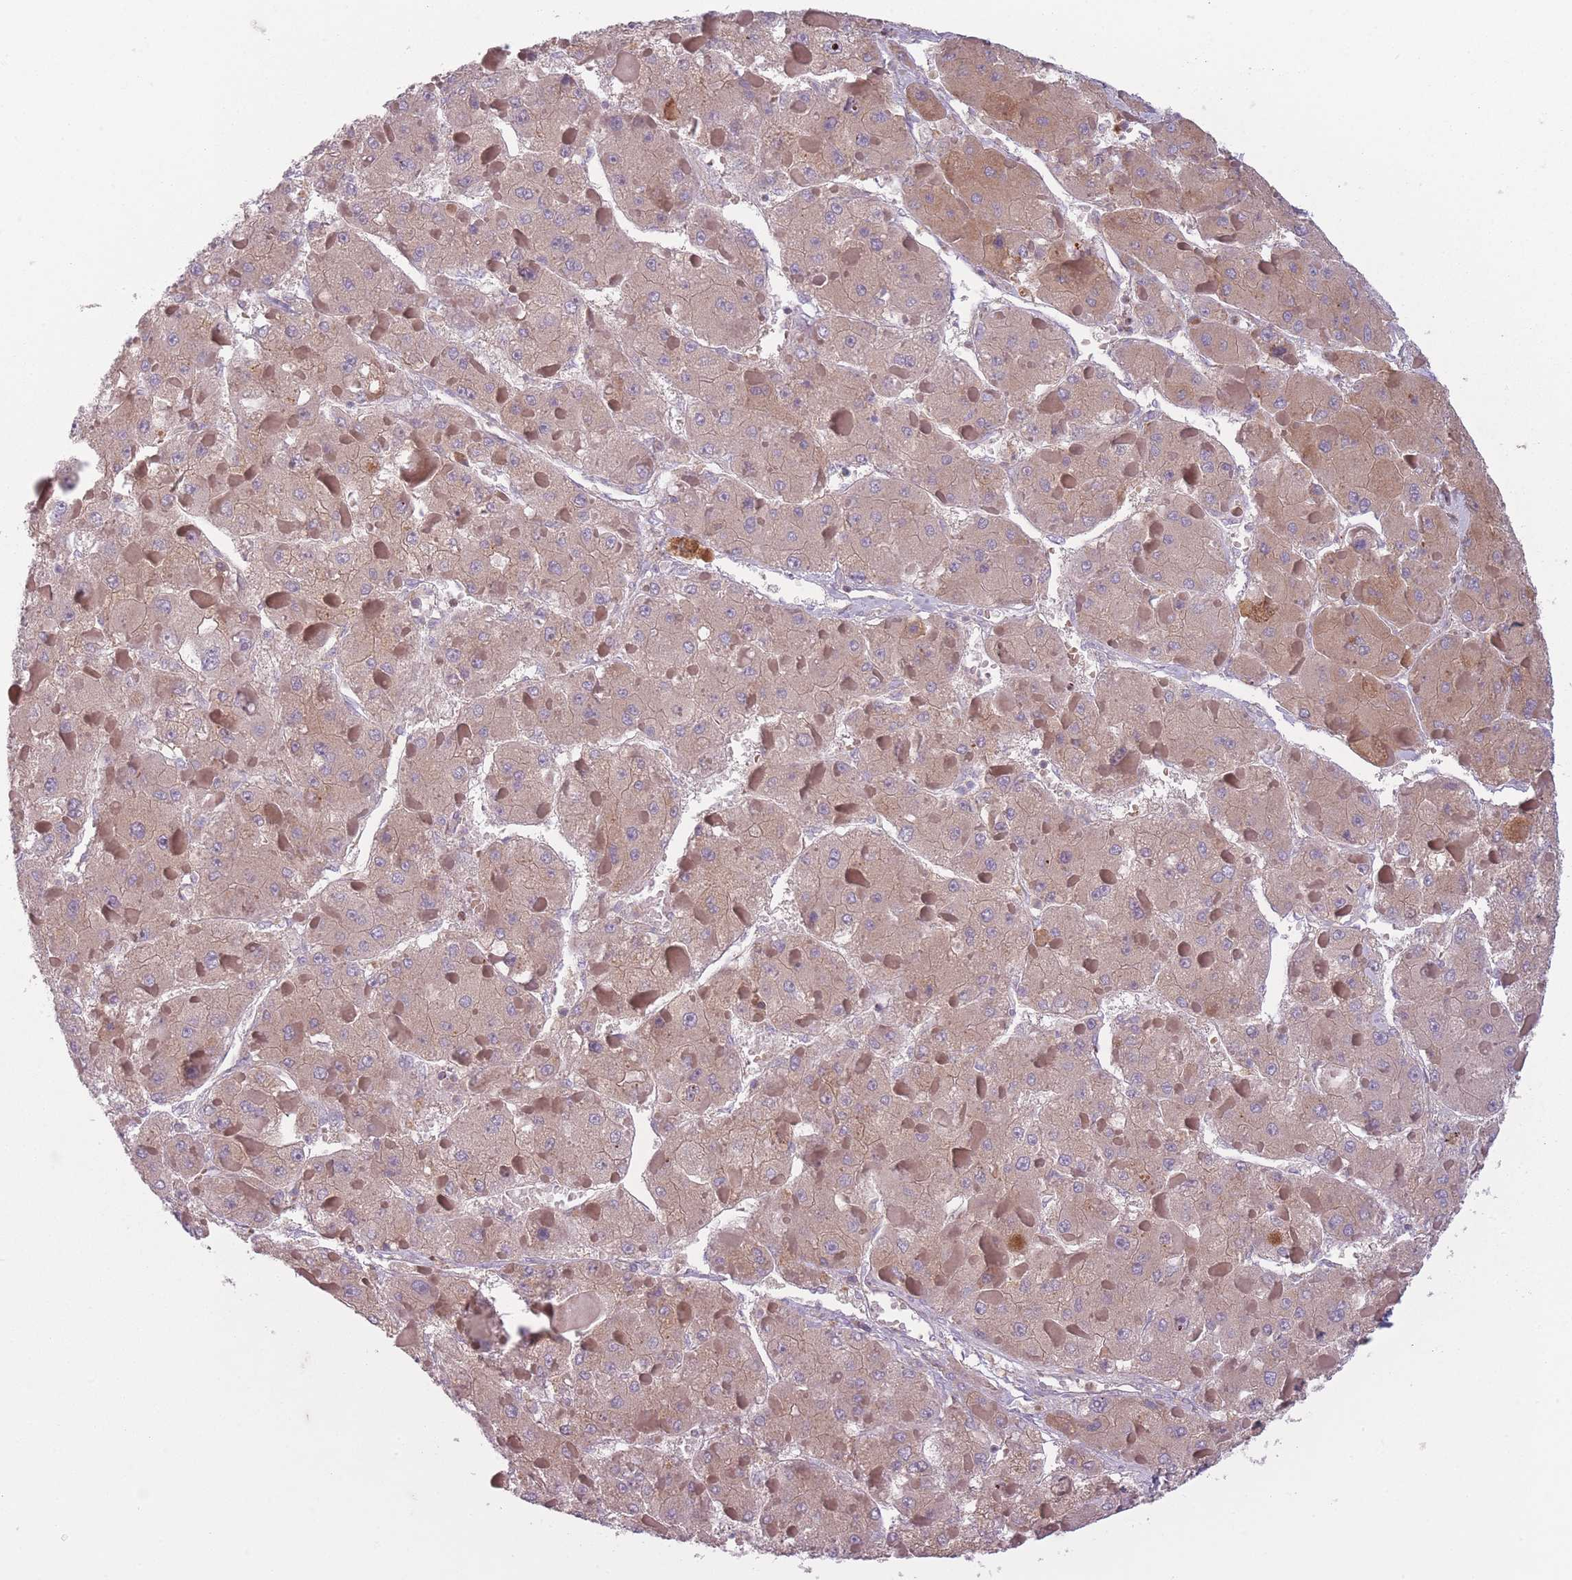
{"staining": {"intensity": "moderate", "quantity": ">75%", "location": "cytoplasmic/membranous"}, "tissue": "liver cancer", "cell_type": "Tumor cells", "image_type": "cancer", "snomed": [{"axis": "morphology", "description": "Carcinoma, Hepatocellular, NOS"}, {"axis": "topography", "description": "Liver"}], "caption": "Immunohistochemistry (DAB) staining of human liver cancer (hepatocellular carcinoma) shows moderate cytoplasmic/membranous protein staining in about >75% of tumor cells.", "gene": "NT5DC2", "patient": {"sex": "female", "age": 73}}